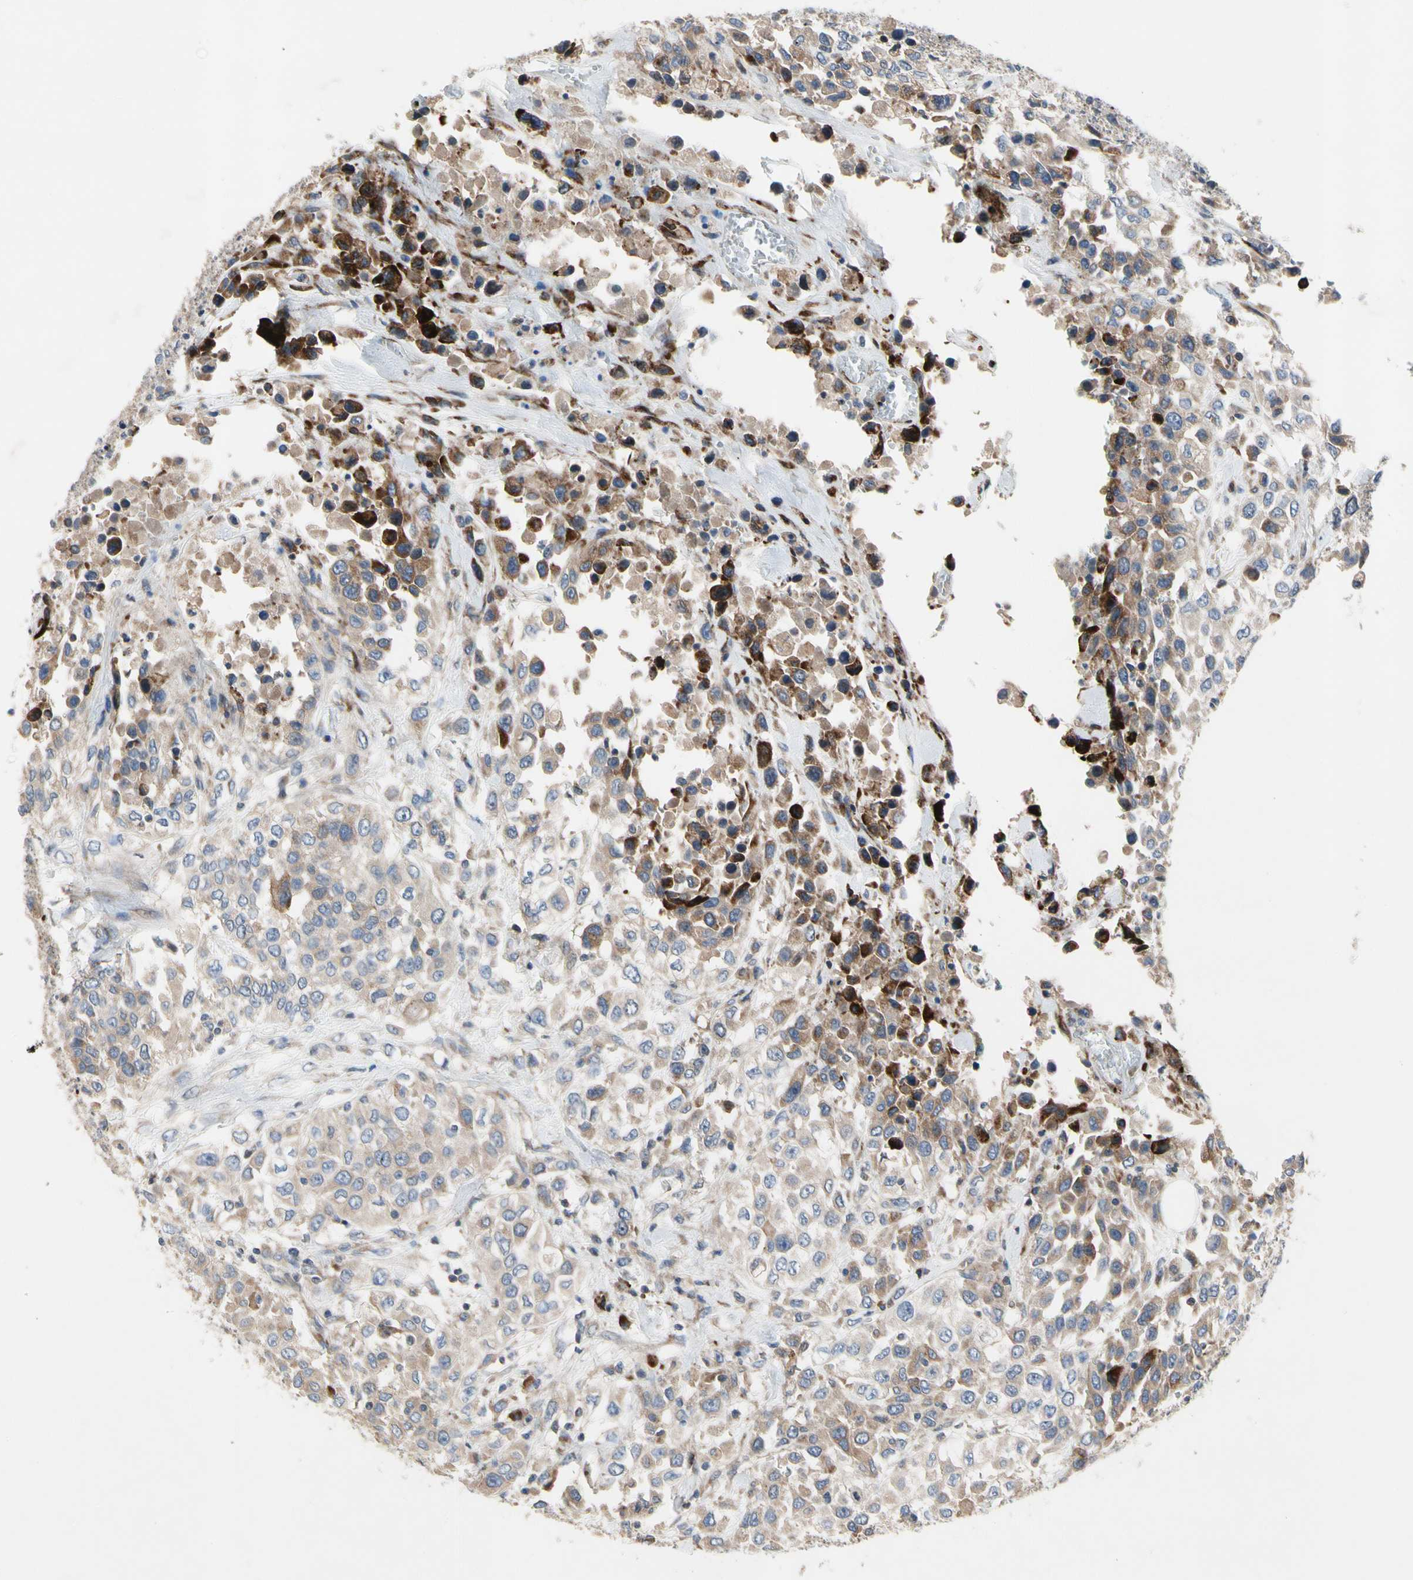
{"staining": {"intensity": "weak", "quantity": ">75%", "location": "cytoplasmic/membranous,nuclear"}, "tissue": "urothelial cancer", "cell_type": "Tumor cells", "image_type": "cancer", "snomed": [{"axis": "morphology", "description": "Urothelial carcinoma, High grade"}, {"axis": "topography", "description": "Urinary bladder"}], "caption": "Immunohistochemistry (IHC) (DAB (3,3'-diaminobenzidine)) staining of human urothelial cancer shows weak cytoplasmic/membranous and nuclear protein staining in about >75% of tumor cells.", "gene": "MMEL1", "patient": {"sex": "female", "age": 80}}